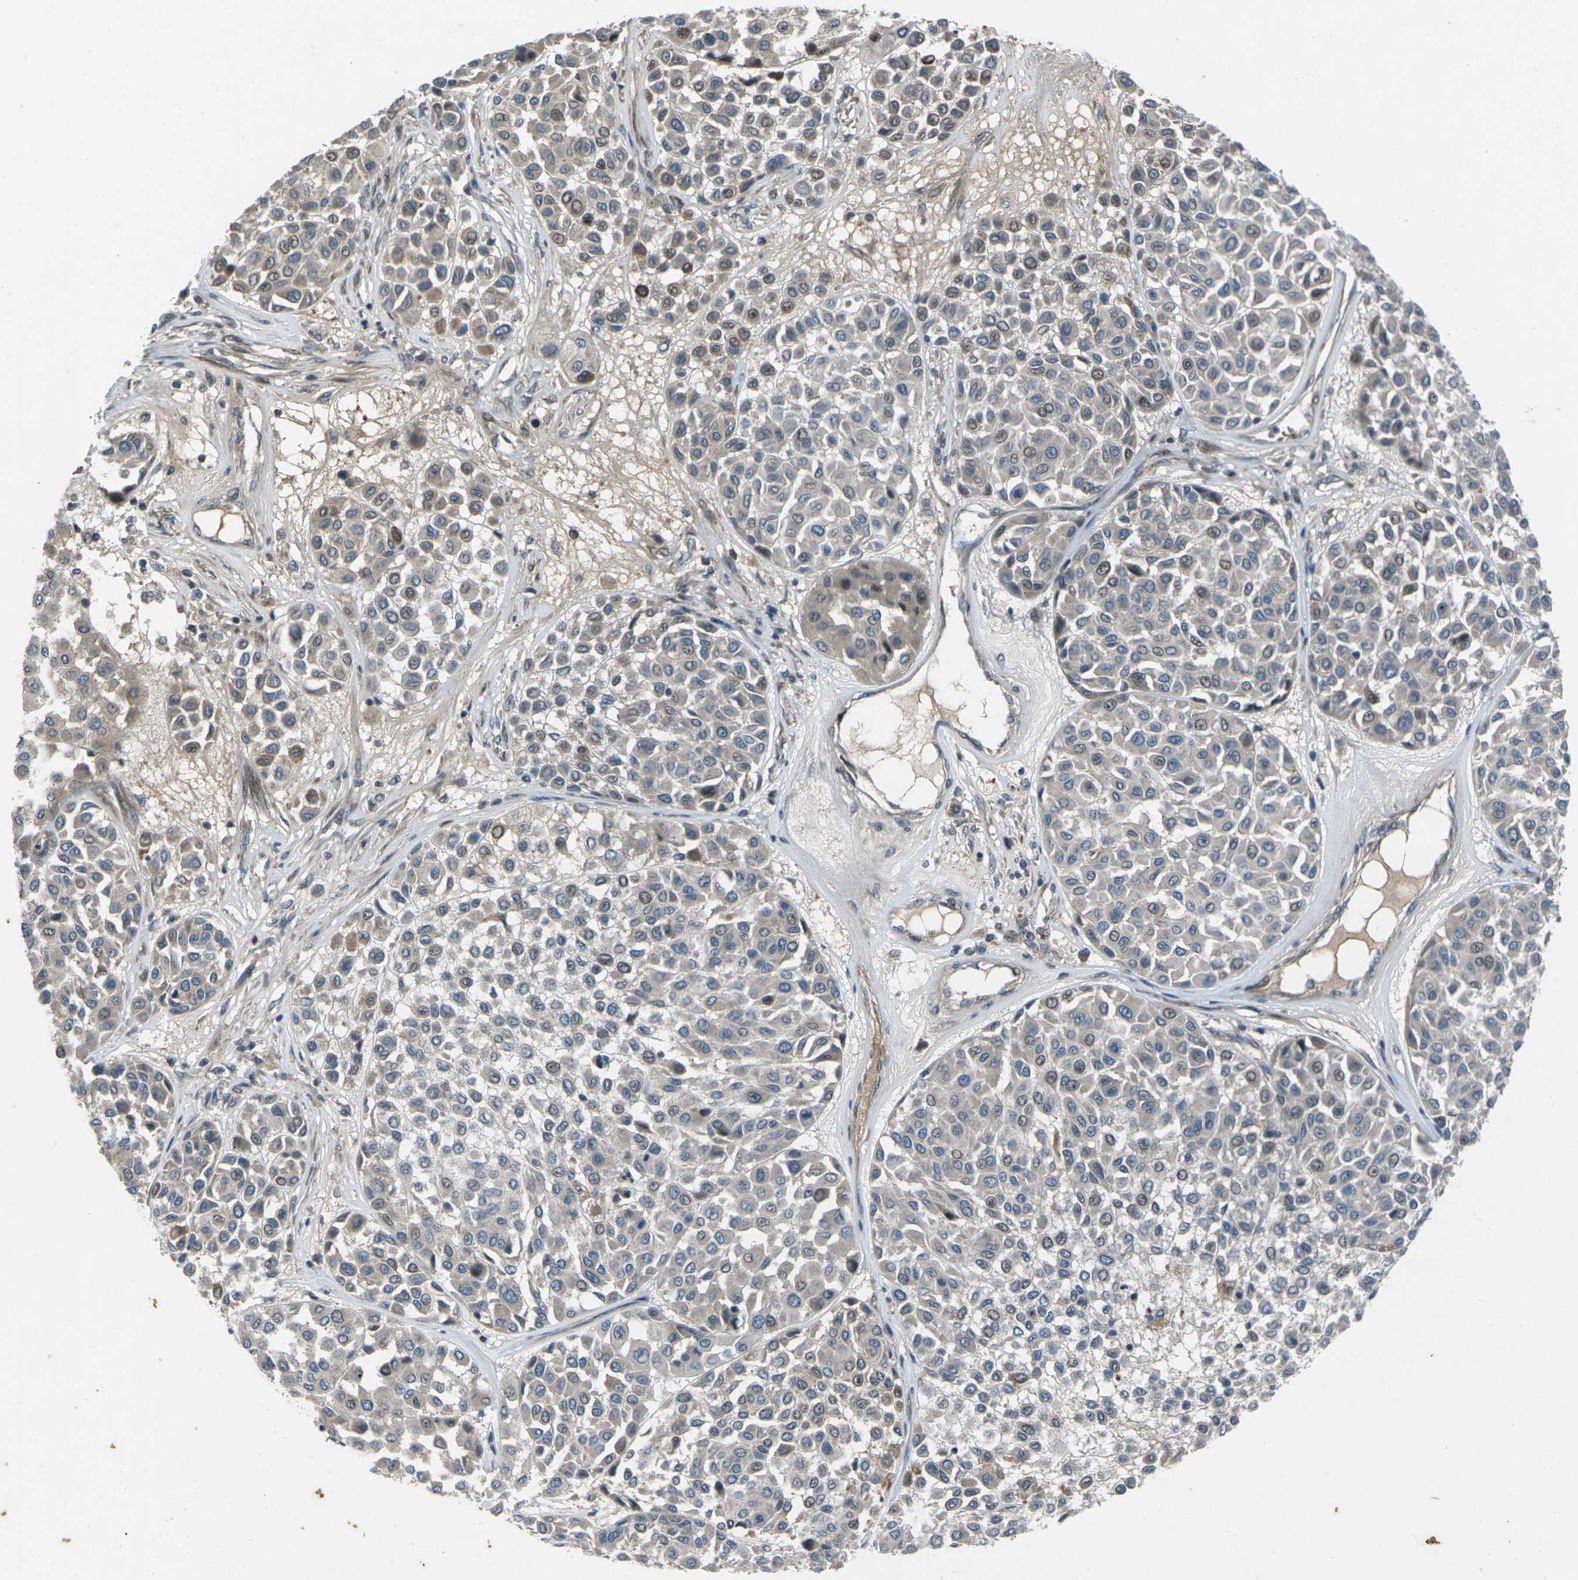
{"staining": {"intensity": "moderate", "quantity": "<25%", "location": "cytoplasmic/membranous"}, "tissue": "melanoma", "cell_type": "Tumor cells", "image_type": "cancer", "snomed": [{"axis": "morphology", "description": "Malignant melanoma, Metastatic site"}, {"axis": "topography", "description": "Soft tissue"}], "caption": "There is low levels of moderate cytoplasmic/membranous positivity in tumor cells of malignant melanoma (metastatic site), as demonstrated by immunohistochemical staining (brown color).", "gene": "EDNRA", "patient": {"sex": "male", "age": 41}}